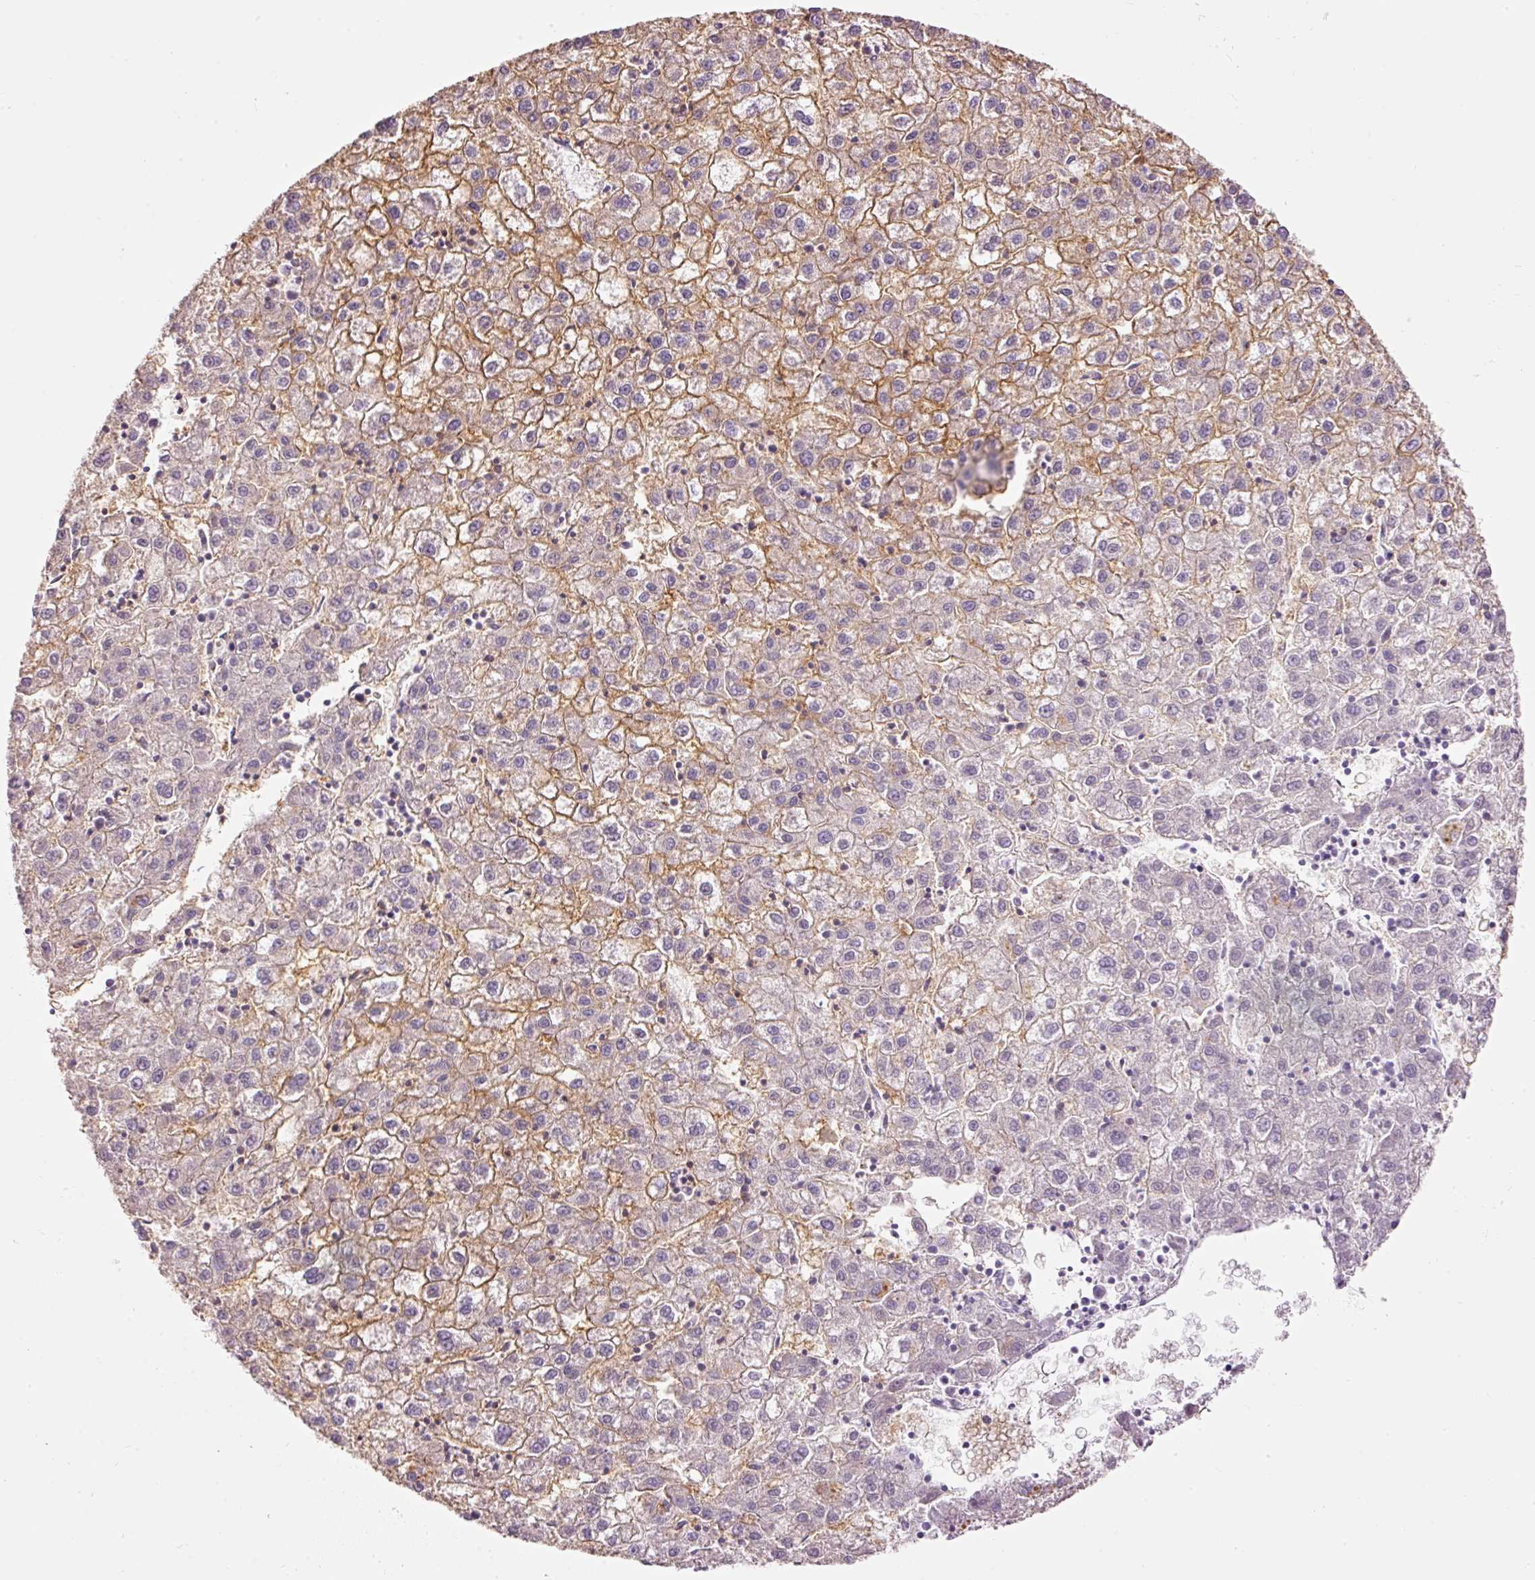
{"staining": {"intensity": "moderate", "quantity": "25%-75%", "location": "cytoplasmic/membranous"}, "tissue": "liver cancer", "cell_type": "Tumor cells", "image_type": "cancer", "snomed": [{"axis": "morphology", "description": "Carcinoma, Hepatocellular, NOS"}, {"axis": "topography", "description": "Liver"}], "caption": "Immunohistochemistry (IHC) (DAB (3,3'-diaminobenzidine)) staining of human hepatocellular carcinoma (liver) reveals moderate cytoplasmic/membranous protein staining in approximately 25%-75% of tumor cells.", "gene": "DOK6", "patient": {"sex": "male", "age": 72}}